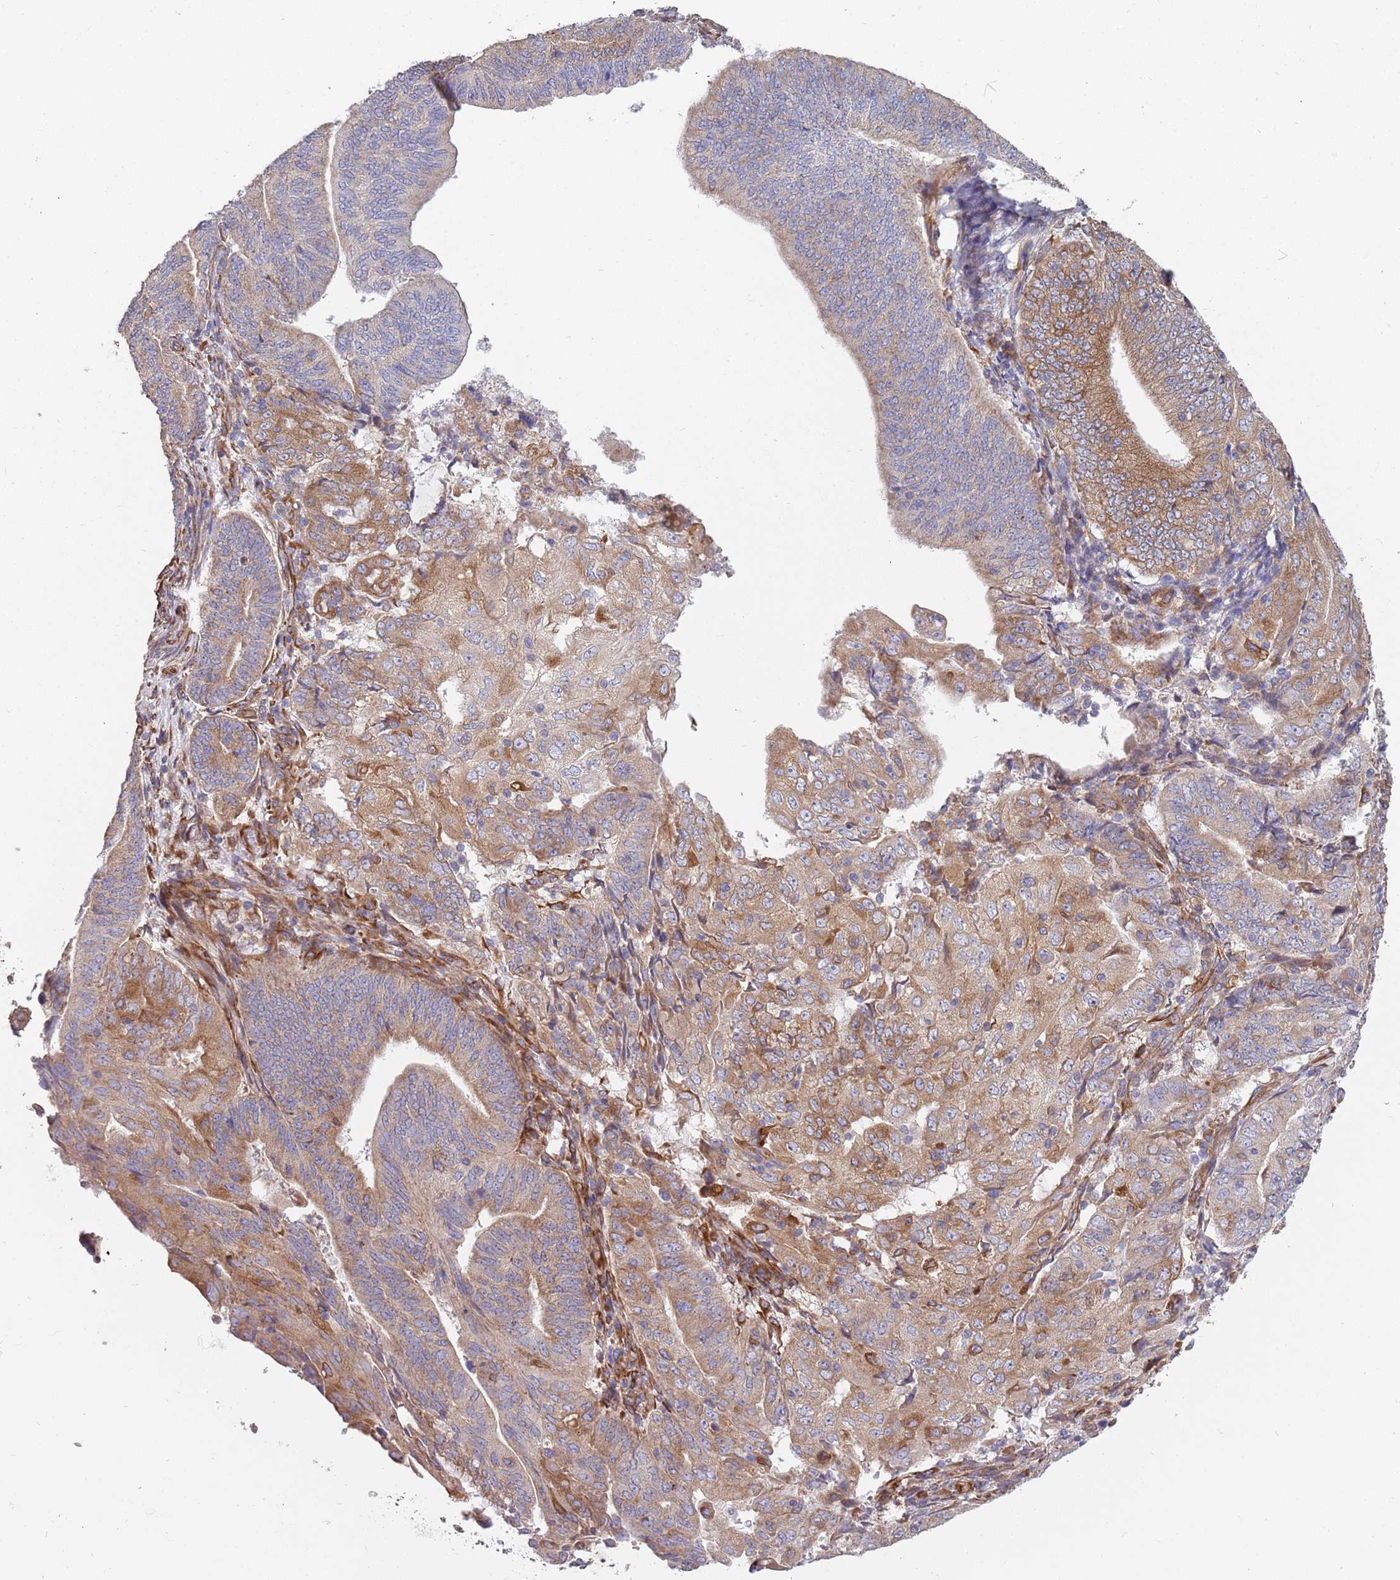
{"staining": {"intensity": "moderate", "quantity": ">75%", "location": "cytoplasmic/membranous"}, "tissue": "endometrial cancer", "cell_type": "Tumor cells", "image_type": "cancer", "snomed": [{"axis": "morphology", "description": "Adenocarcinoma, NOS"}, {"axis": "topography", "description": "Endometrium"}], "caption": "Adenocarcinoma (endometrial) tissue reveals moderate cytoplasmic/membranous staining in approximately >75% of tumor cells (brown staining indicates protein expression, while blue staining denotes nuclei).", "gene": "ARMCX6", "patient": {"sex": "female", "age": 70}}